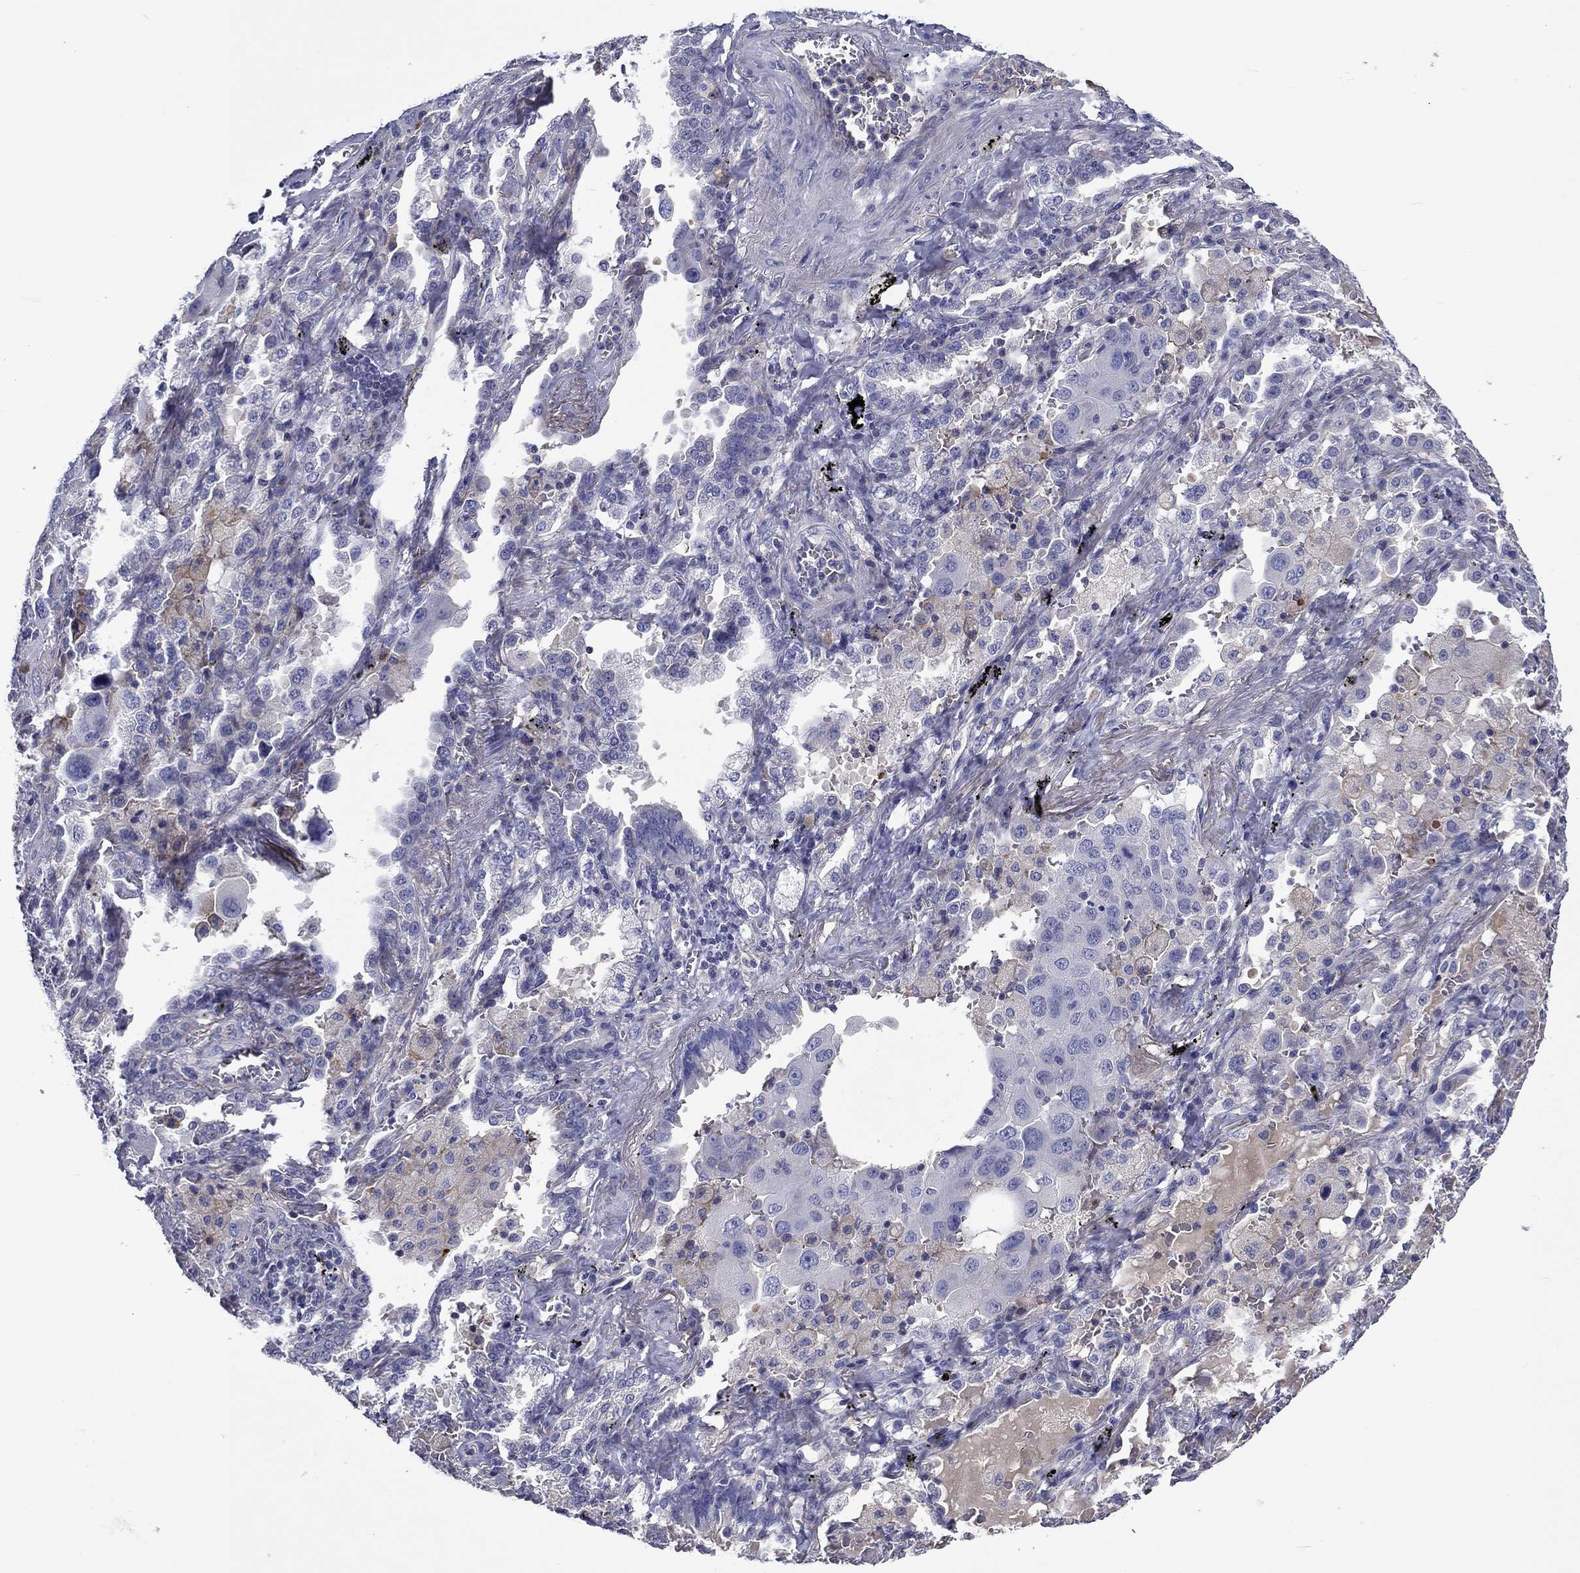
{"staining": {"intensity": "negative", "quantity": "none", "location": "none"}, "tissue": "lung cancer", "cell_type": "Tumor cells", "image_type": "cancer", "snomed": [{"axis": "morphology", "description": "Adenocarcinoma, NOS"}, {"axis": "topography", "description": "Lung"}], "caption": "Tumor cells are negative for brown protein staining in lung cancer.", "gene": "CNDP1", "patient": {"sex": "female", "age": 61}}